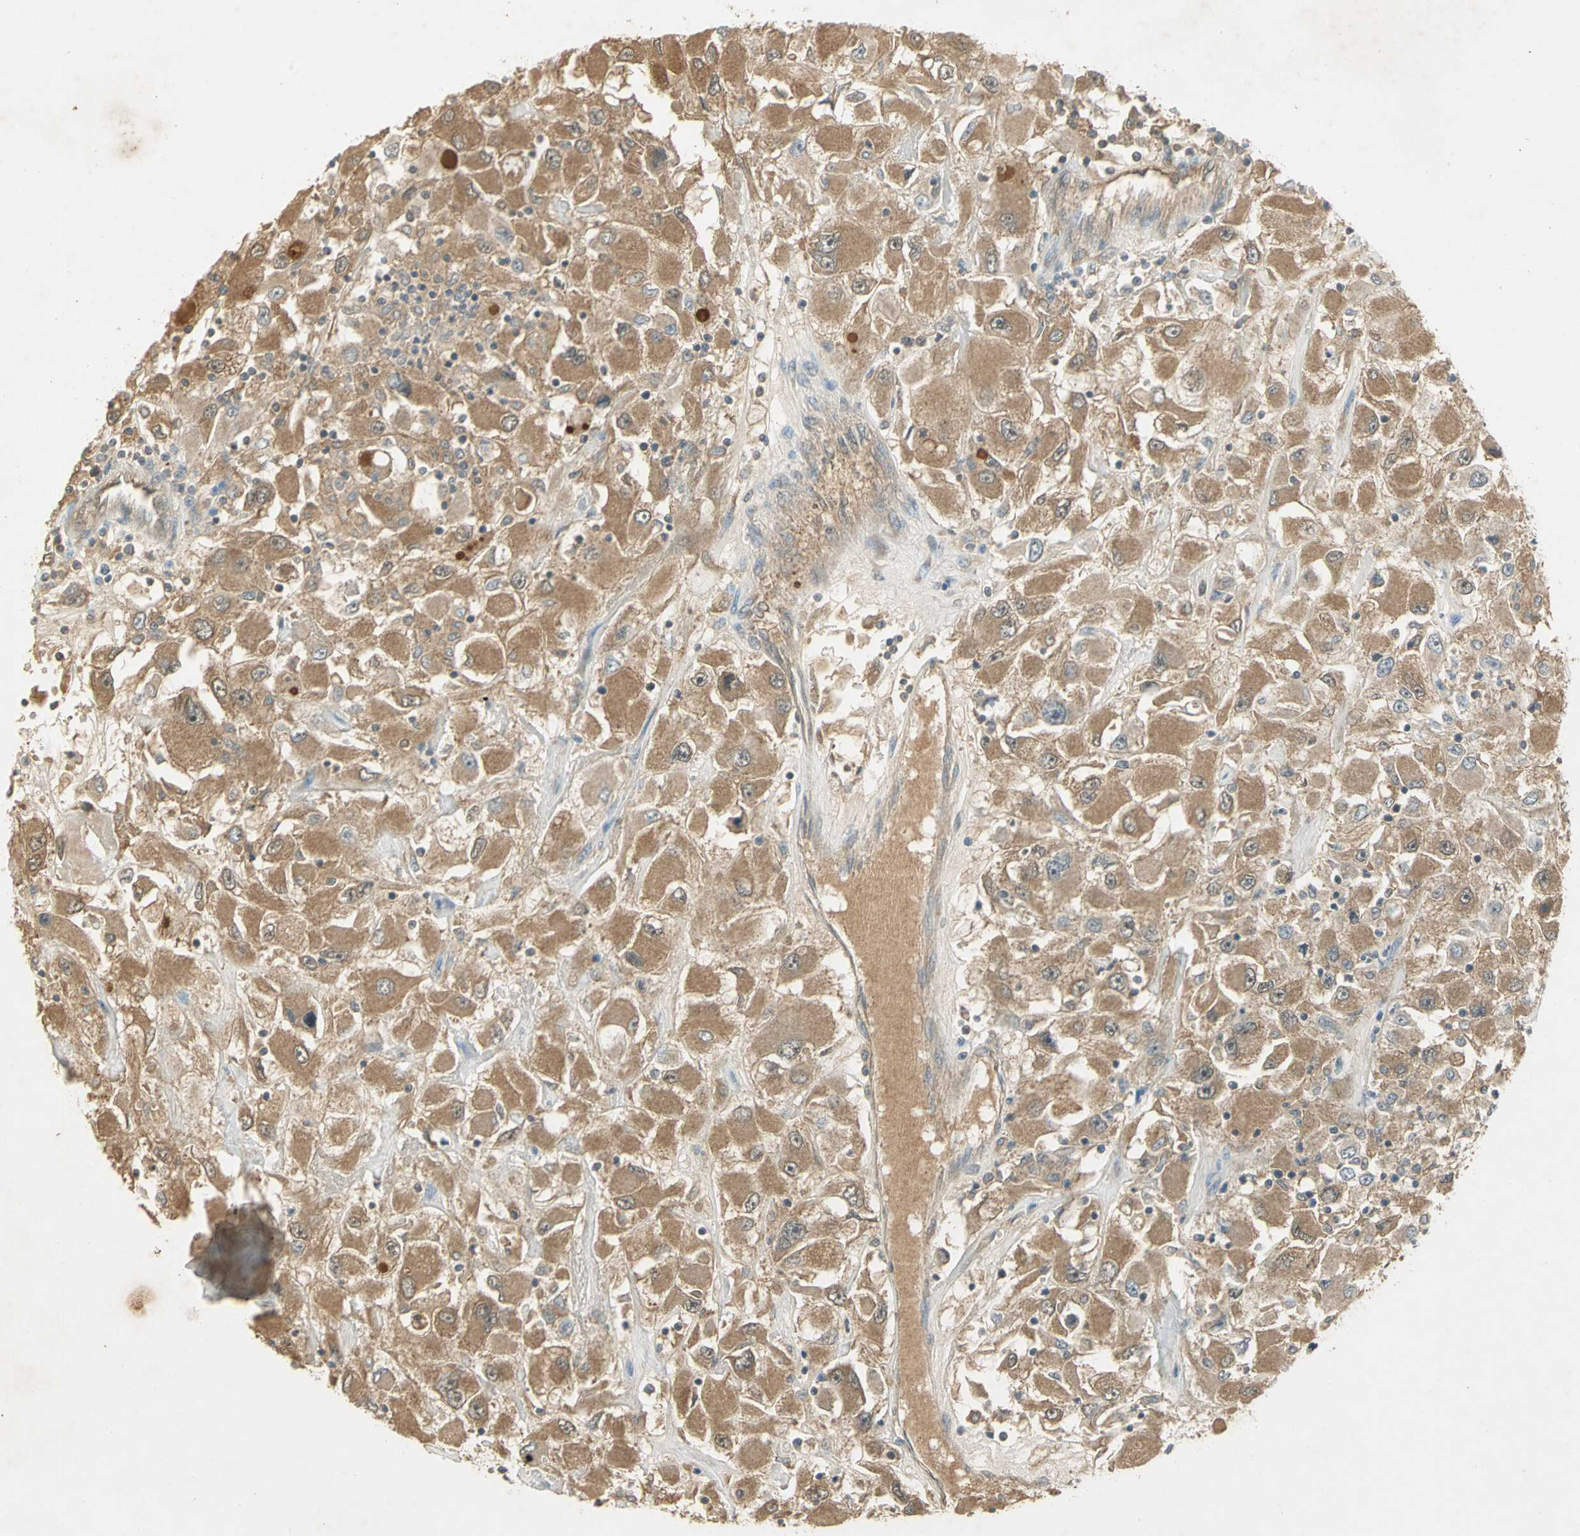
{"staining": {"intensity": "moderate", "quantity": ">75%", "location": "cytoplasmic/membranous"}, "tissue": "renal cancer", "cell_type": "Tumor cells", "image_type": "cancer", "snomed": [{"axis": "morphology", "description": "Adenocarcinoma, NOS"}, {"axis": "topography", "description": "Kidney"}], "caption": "Brown immunohistochemical staining in human renal cancer demonstrates moderate cytoplasmic/membranous staining in approximately >75% of tumor cells.", "gene": "KEAP1", "patient": {"sex": "female", "age": 52}}